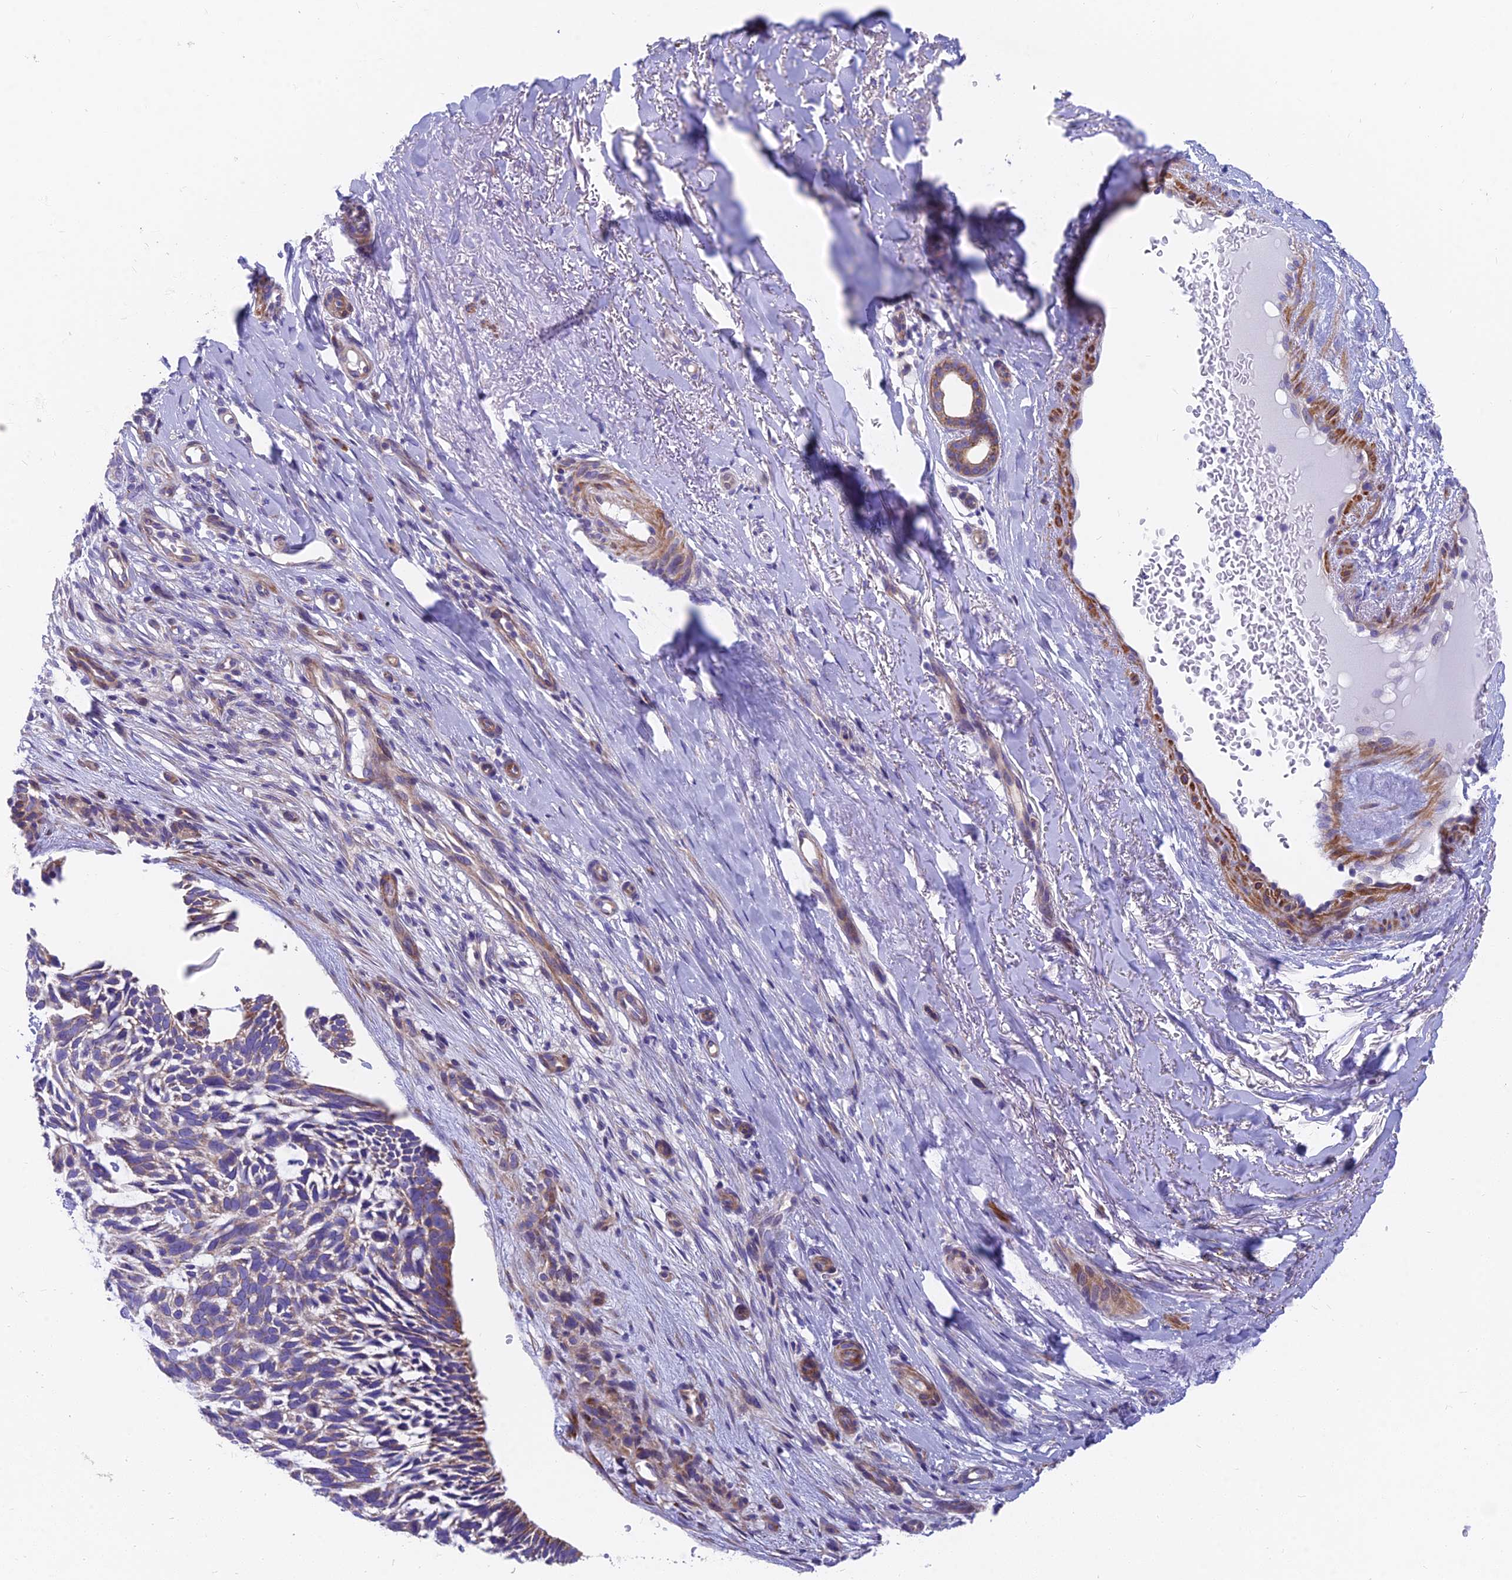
{"staining": {"intensity": "moderate", "quantity": "<25%", "location": "cytoplasmic/membranous"}, "tissue": "skin cancer", "cell_type": "Tumor cells", "image_type": "cancer", "snomed": [{"axis": "morphology", "description": "Basal cell carcinoma"}, {"axis": "topography", "description": "Skin"}], "caption": "An image of basal cell carcinoma (skin) stained for a protein displays moderate cytoplasmic/membranous brown staining in tumor cells.", "gene": "MVB12A", "patient": {"sex": "male", "age": 88}}